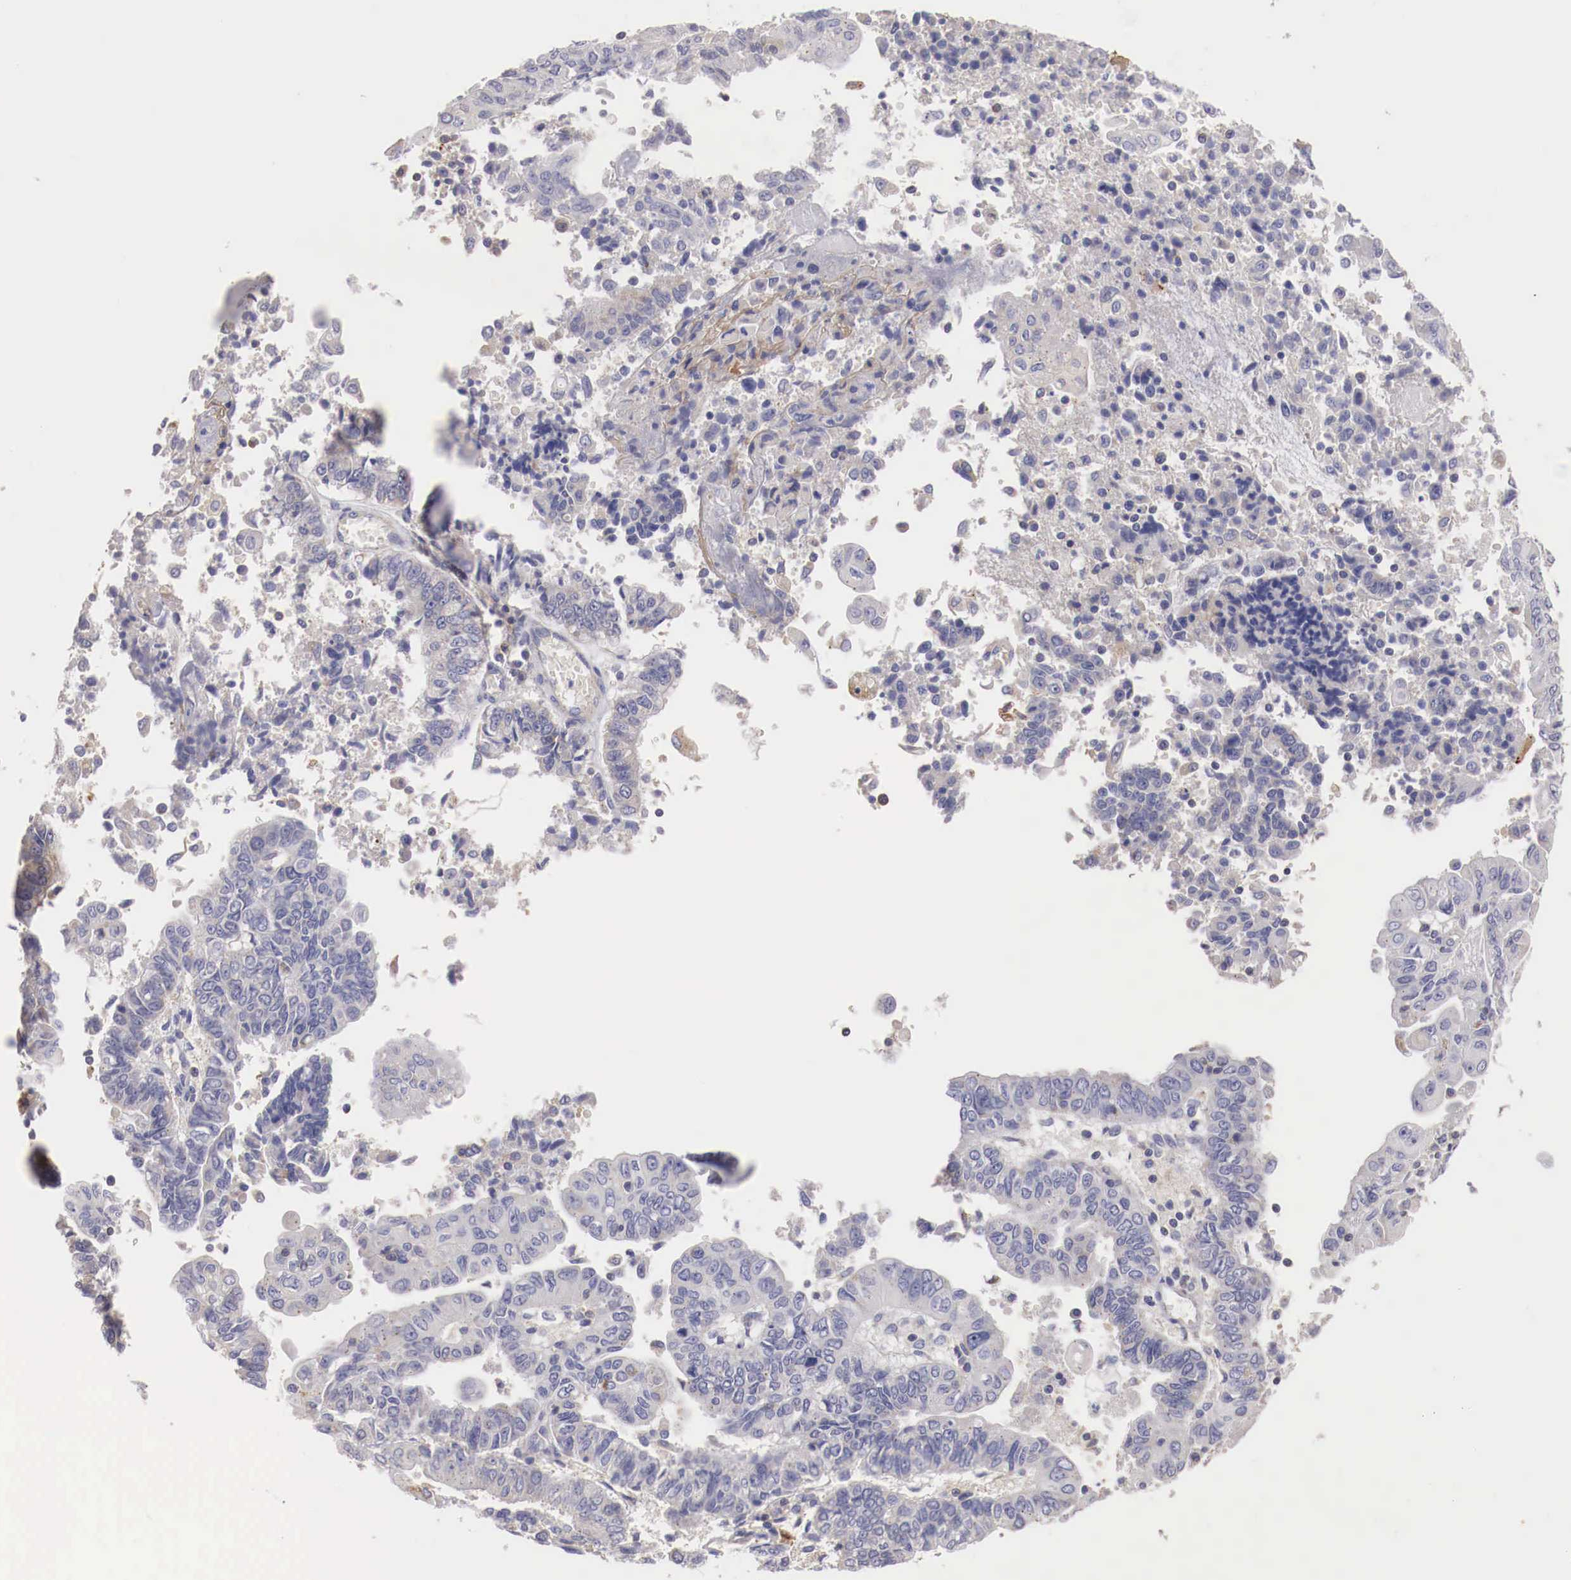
{"staining": {"intensity": "negative", "quantity": "none", "location": "none"}, "tissue": "endometrial cancer", "cell_type": "Tumor cells", "image_type": "cancer", "snomed": [{"axis": "morphology", "description": "Adenocarcinoma, NOS"}, {"axis": "topography", "description": "Endometrium"}], "caption": "Tumor cells show no significant protein expression in endometrial cancer (adenocarcinoma).", "gene": "PITPNA", "patient": {"sex": "female", "age": 75}}